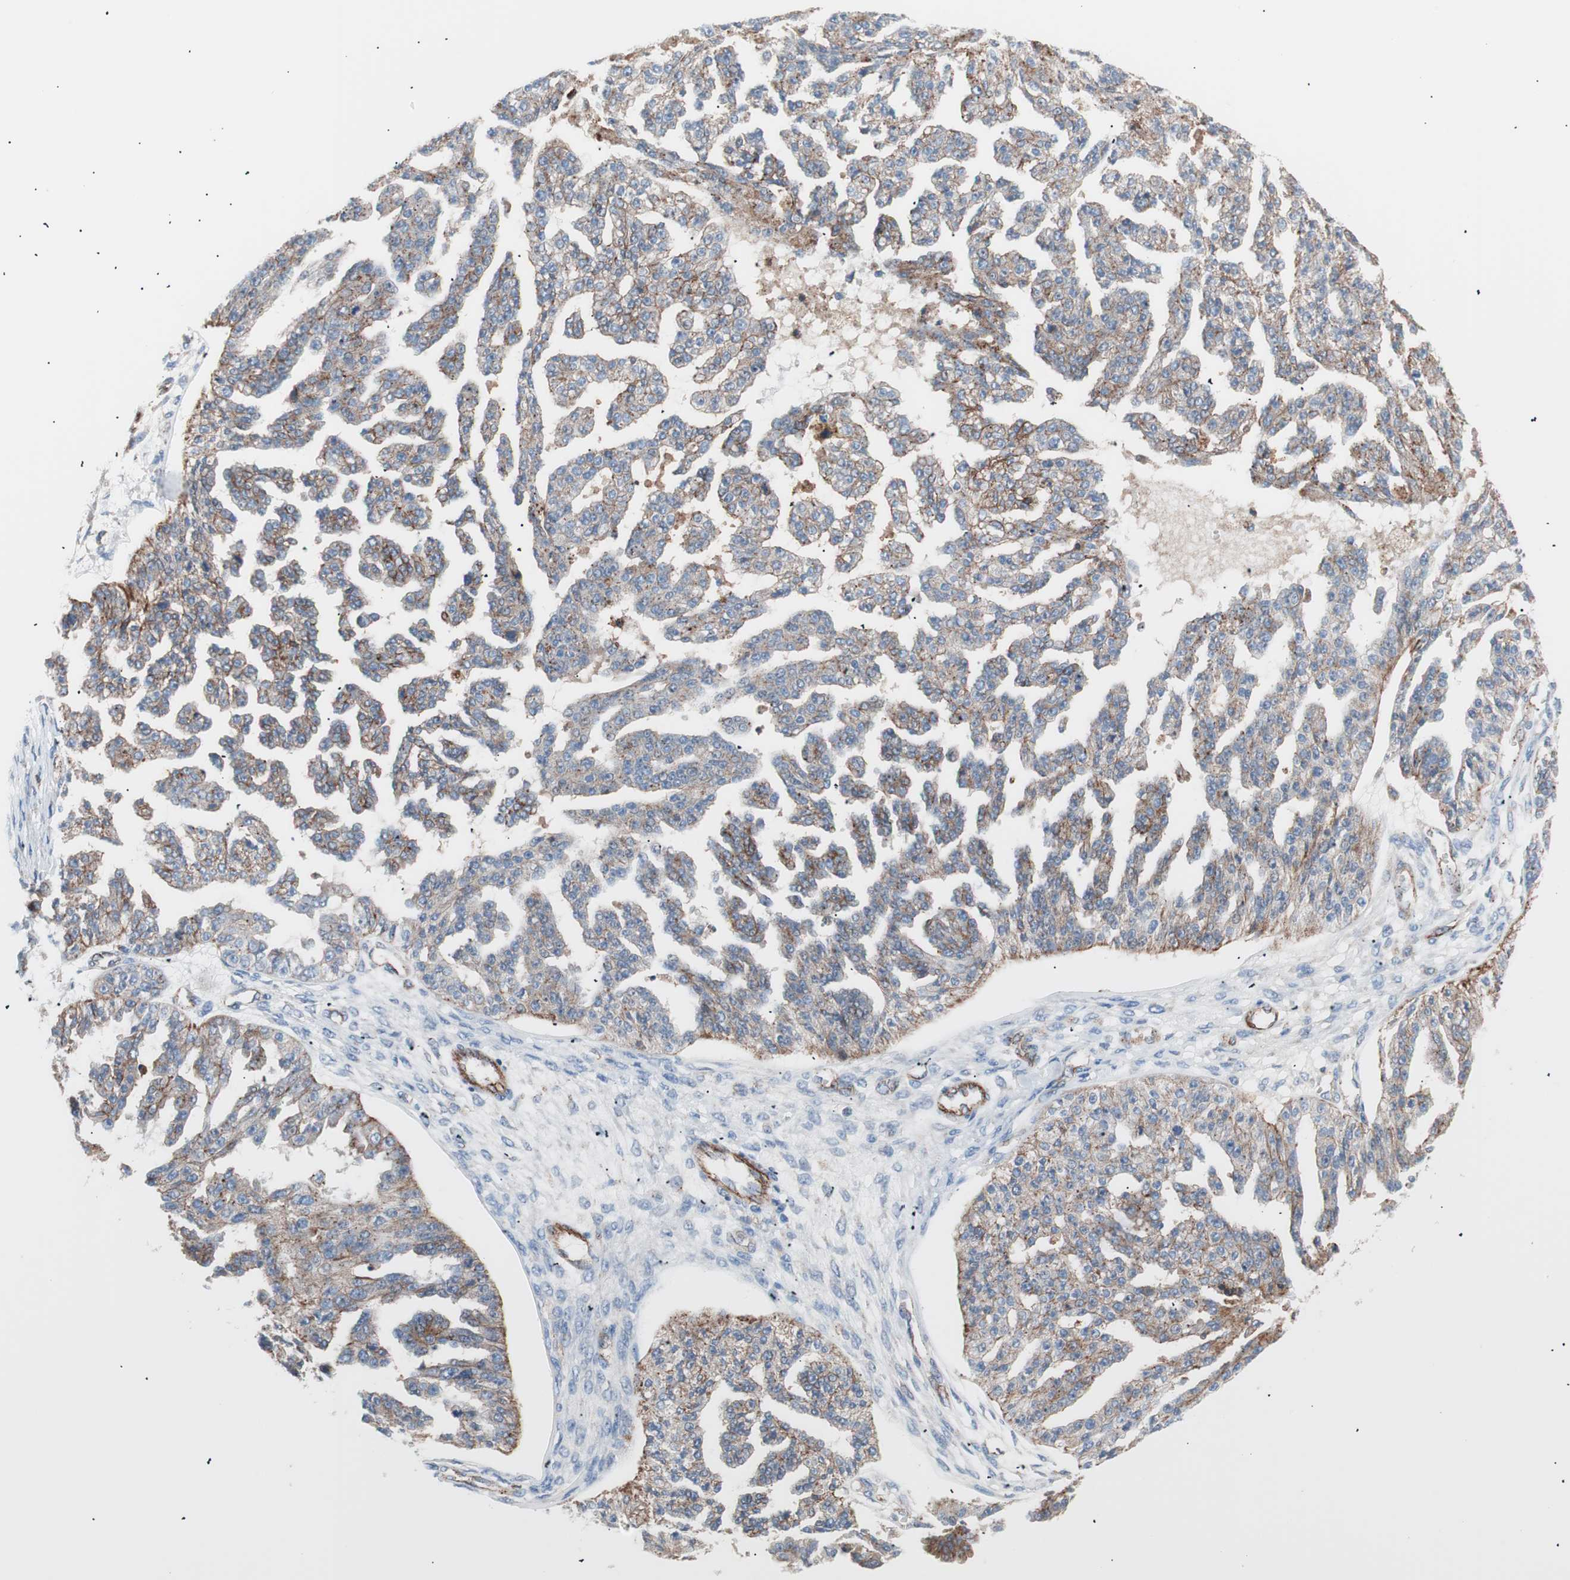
{"staining": {"intensity": "weak", "quantity": ">75%", "location": "cytoplasmic/membranous"}, "tissue": "ovarian cancer", "cell_type": "Tumor cells", "image_type": "cancer", "snomed": [{"axis": "morphology", "description": "Cystadenocarcinoma, serous, NOS"}, {"axis": "topography", "description": "Ovary"}], "caption": "The micrograph reveals a brown stain indicating the presence of a protein in the cytoplasmic/membranous of tumor cells in ovarian serous cystadenocarcinoma.", "gene": "FLOT2", "patient": {"sex": "female", "age": 58}}